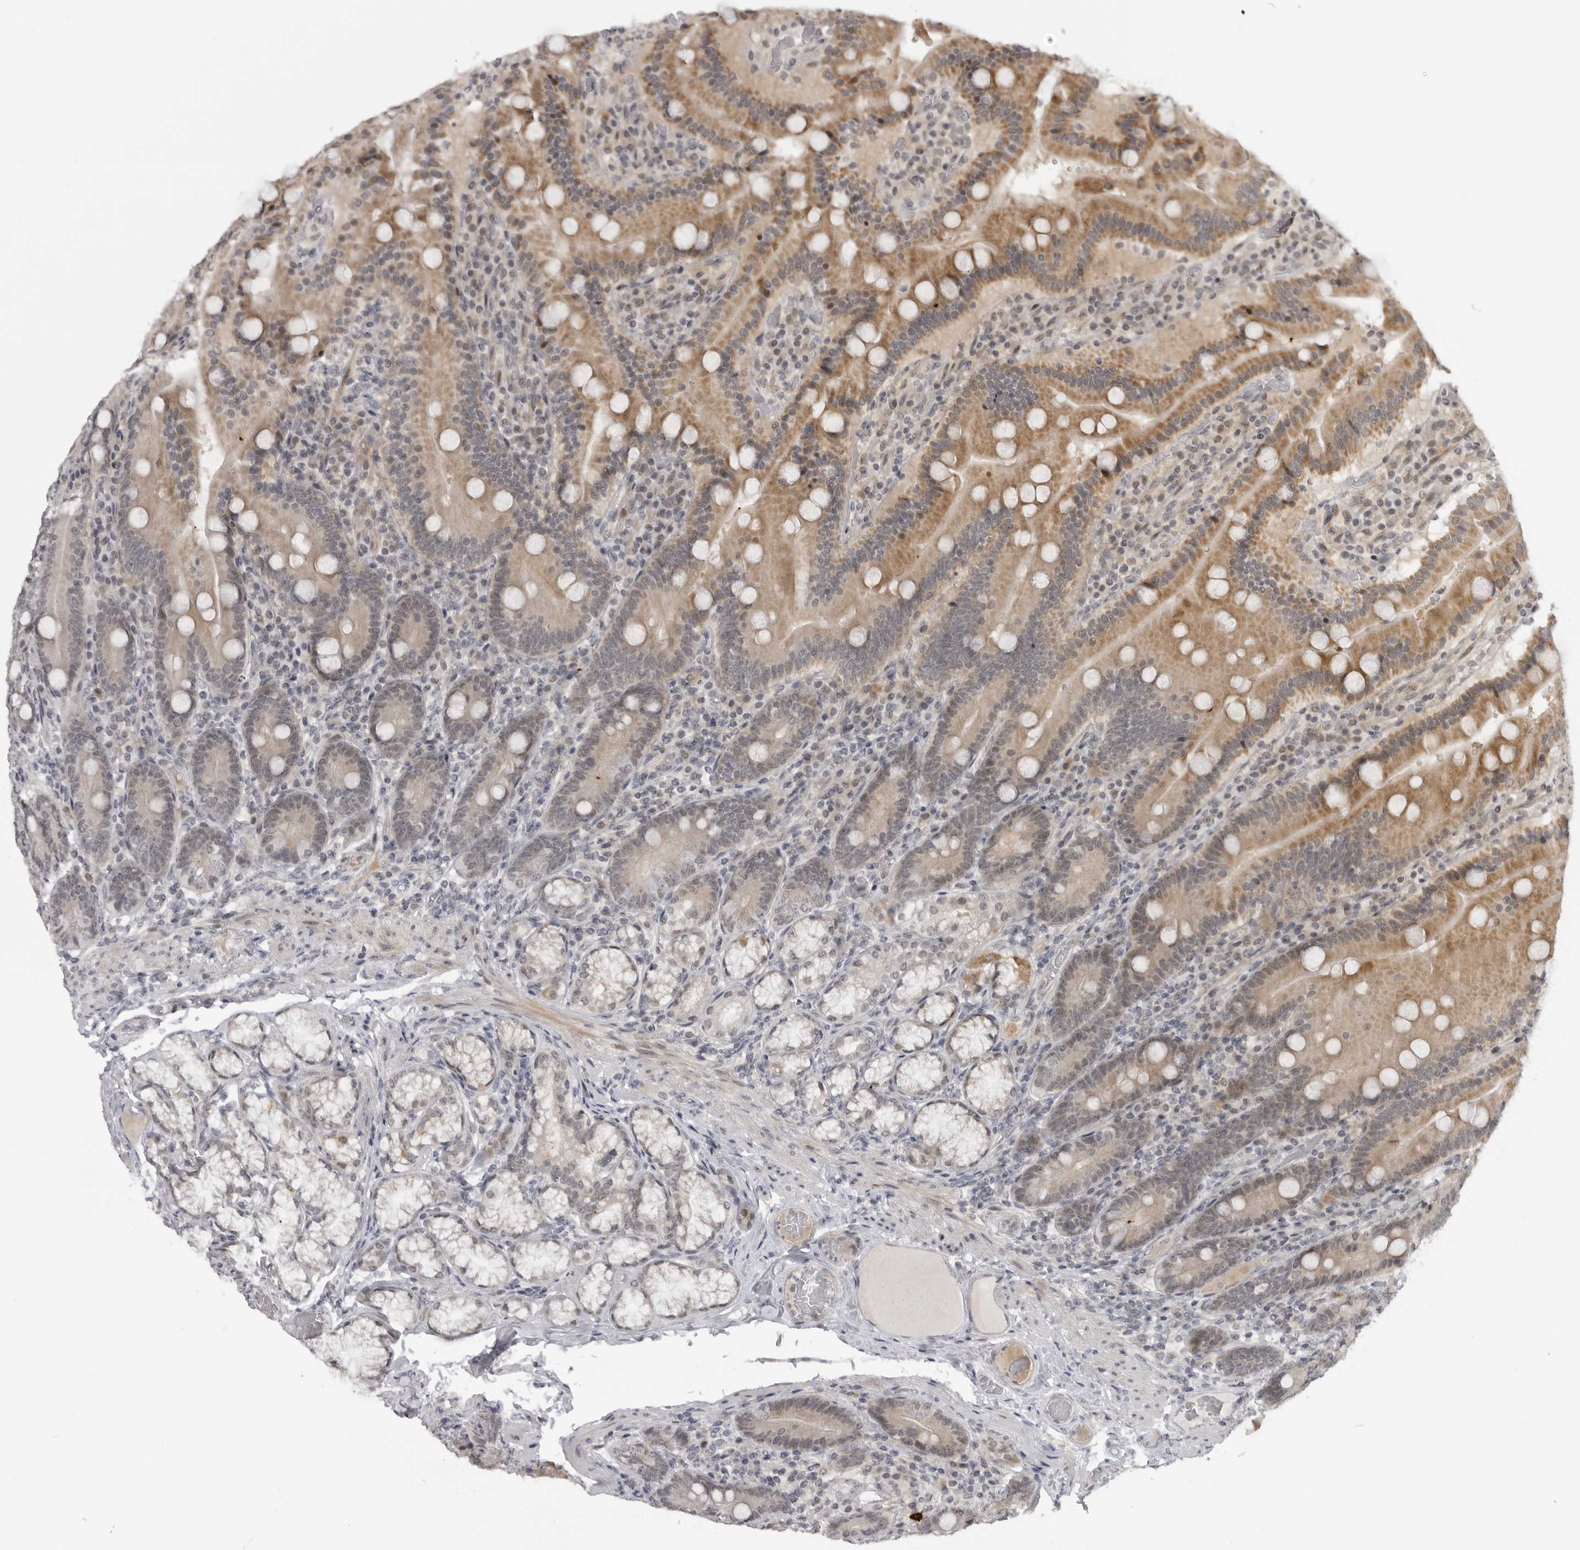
{"staining": {"intensity": "moderate", "quantity": ">75%", "location": "cytoplasmic/membranous,nuclear"}, "tissue": "duodenum", "cell_type": "Glandular cells", "image_type": "normal", "snomed": [{"axis": "morphology", "description": "Normal tissue, NOS"}, {"axis": "topography", "description": "Duodenum"}], "caption": "Moderate cytoplasmic/membranous,nuclear protein positivity is present in about >75% of glandular cells in duodenum. (IHC, brightfield microscopy, high magnification).", "gene": "ALPK2", "patient": {"sex": "female", "age": 62}}